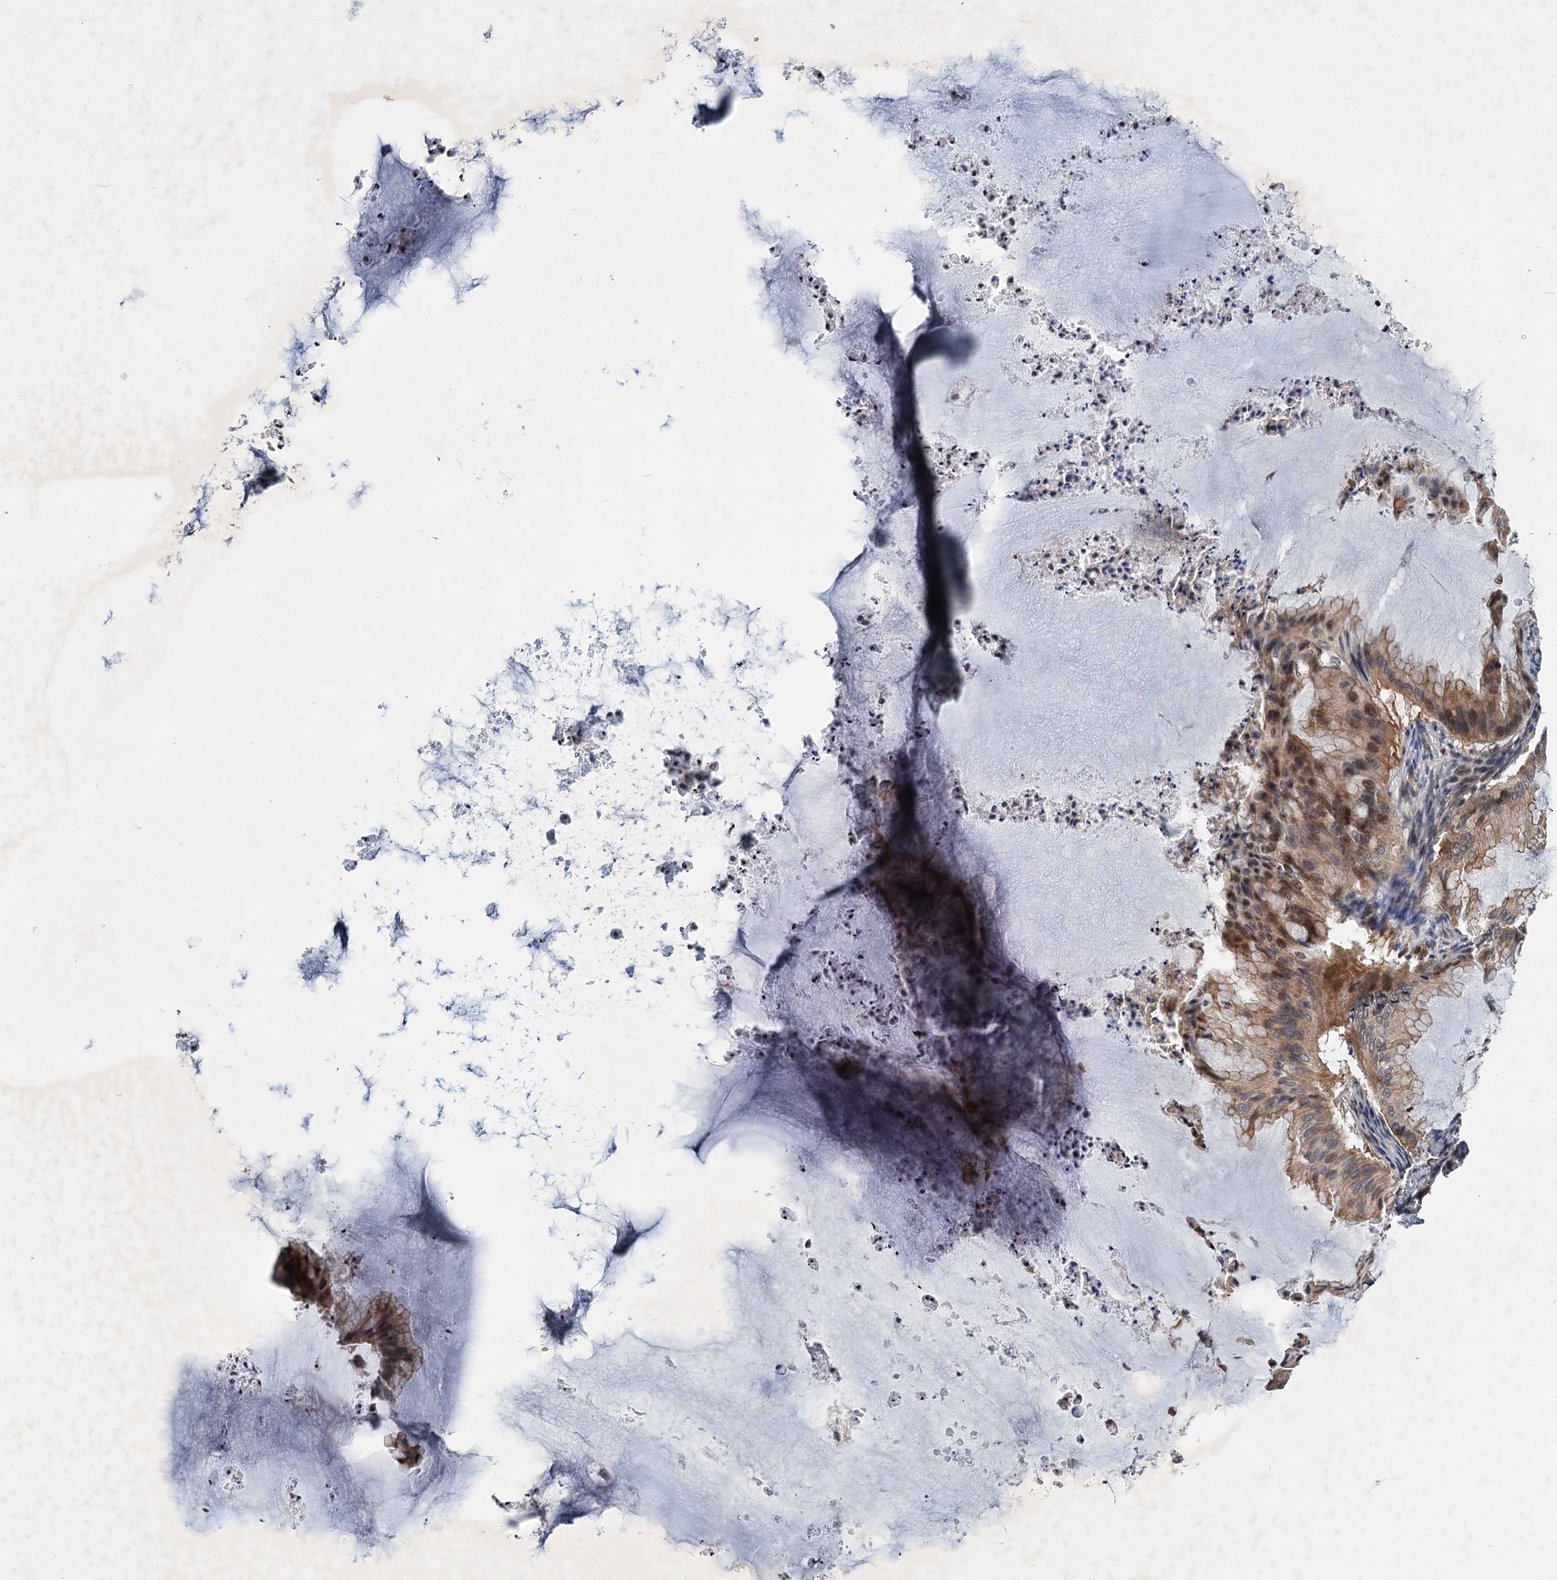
{"staining": {"intensity": "moderate", "quantity": ">75%", "location": "cytoplasmic/membranous,nuclear"}, "tissue": "ovarian cancer", "cell_type": "Tumor cells", "image_type": "cancer", "snomed": [{"axis": "morphology", "description": "Cystadenocarcinoma, mucinous, NOS"}, {"axis": "topography", "description": "Ovary"}], "caption": "Immunohistochemistry staining of mucinous cystadenocarcinoma (ovarian), which shows medium levels of moderate cytoplasmic/membranous and nuclear staining in approximately >75% of tumor cells indicating moderate cytoplasmic/membranous and nuclear protein positivity. The staining was performed using DAB (3,3'-diaminobenzidine) (brown) for protein detection and nuclei were counterstained in hematoxylin (blue).", "gene": "ABLIM1", "patient": {"sex": "female", "age": 71}}